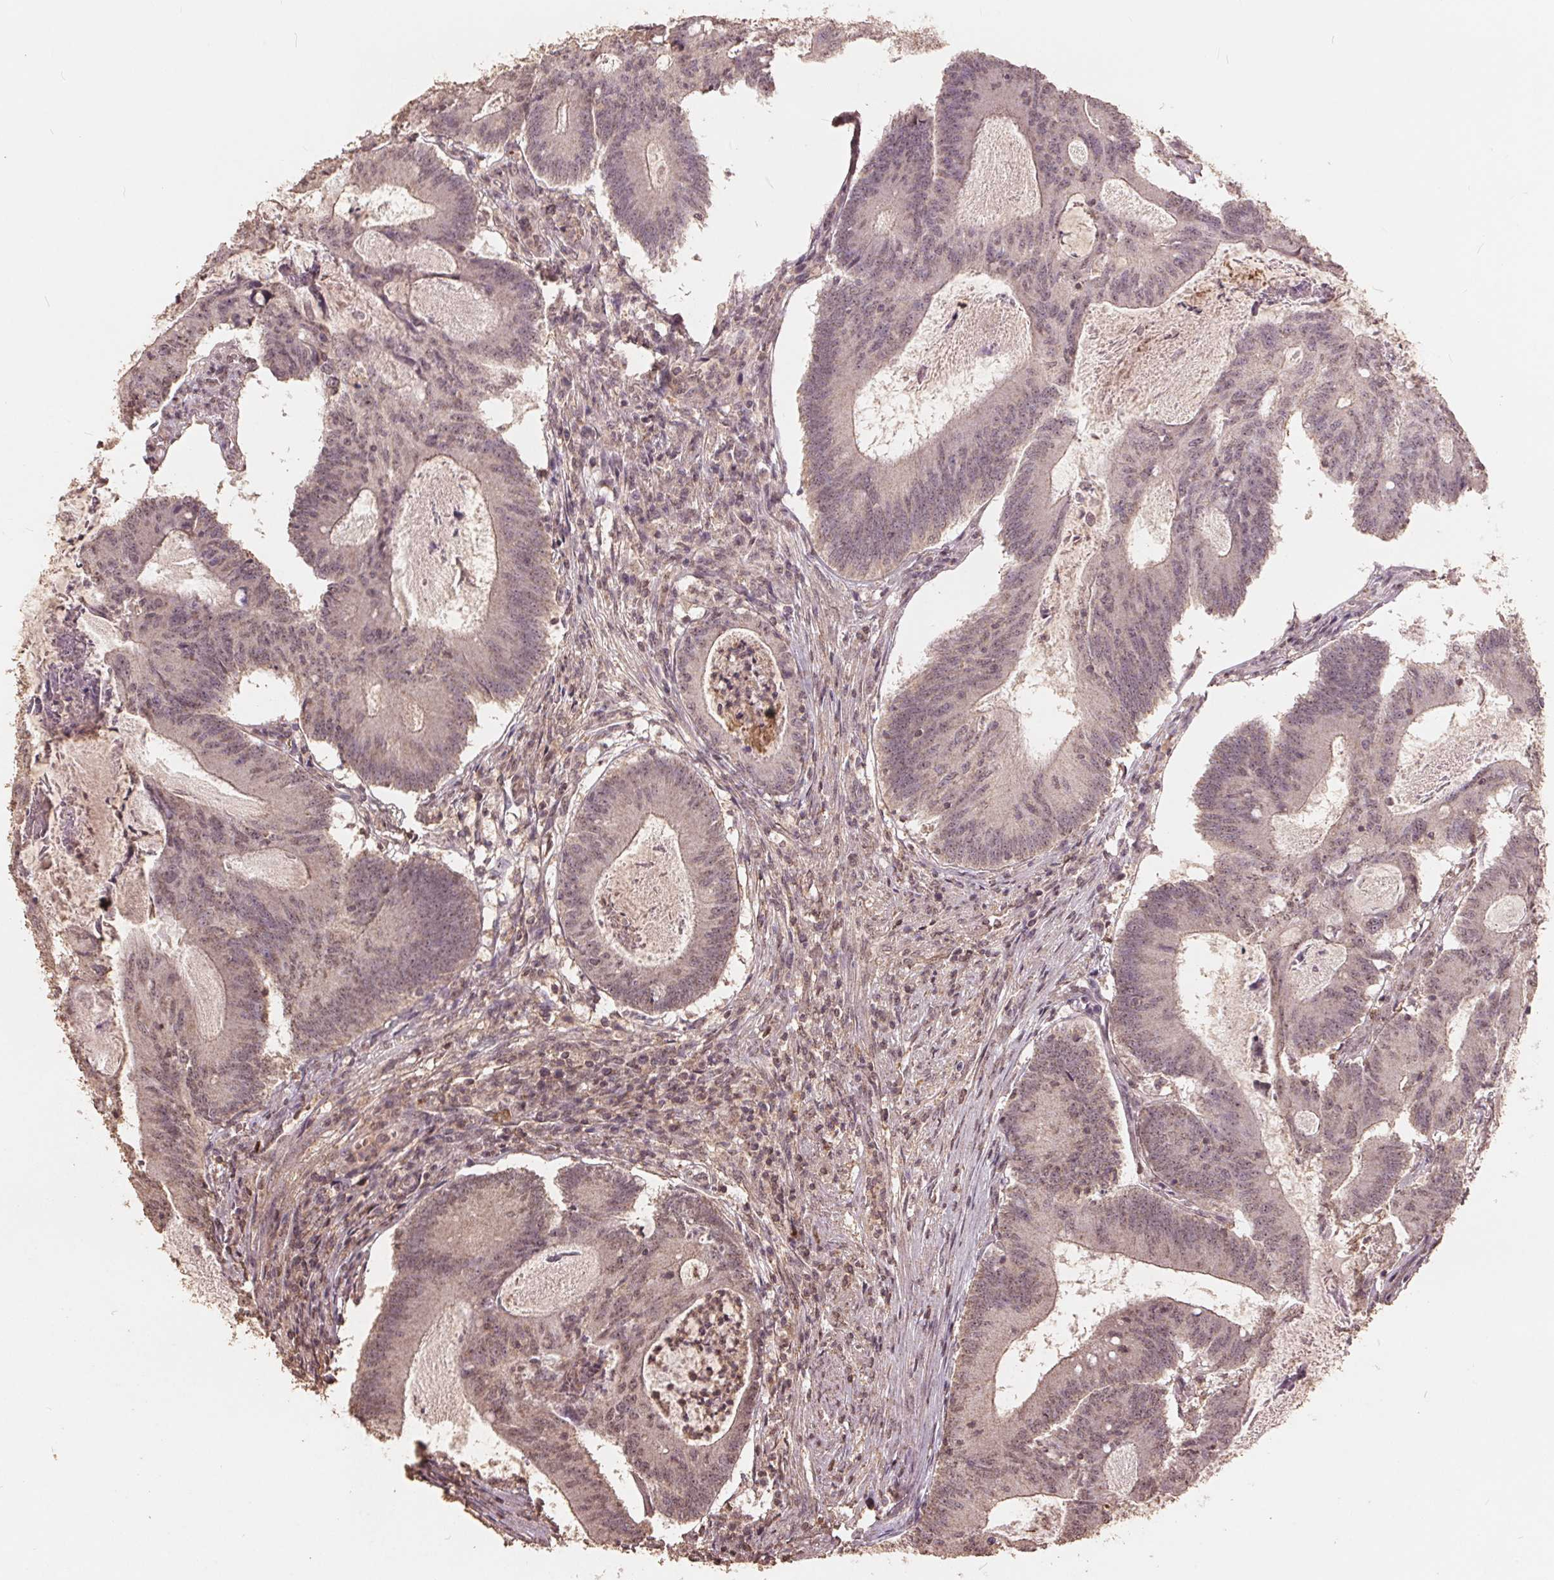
{"staining": {"intensity": "weak", "quantity": "<25%", "location": "nuclear"}, "tissue": "colorectal cancer", "cell_type": "Tumor cells", "image_type": "cancer", "snomed": [{"axis": "morphology", "description": "Adenocarcinoma, NOS"}, {"axis": "topography", "description": "Colon"}], "caption": "This is an IHC histopathology image of human colorectal cancer (adenocarcinoma). There is no staining in tumor cells.", "gene": "DSG3", "patient": {"sex": "female", "age": 70}}